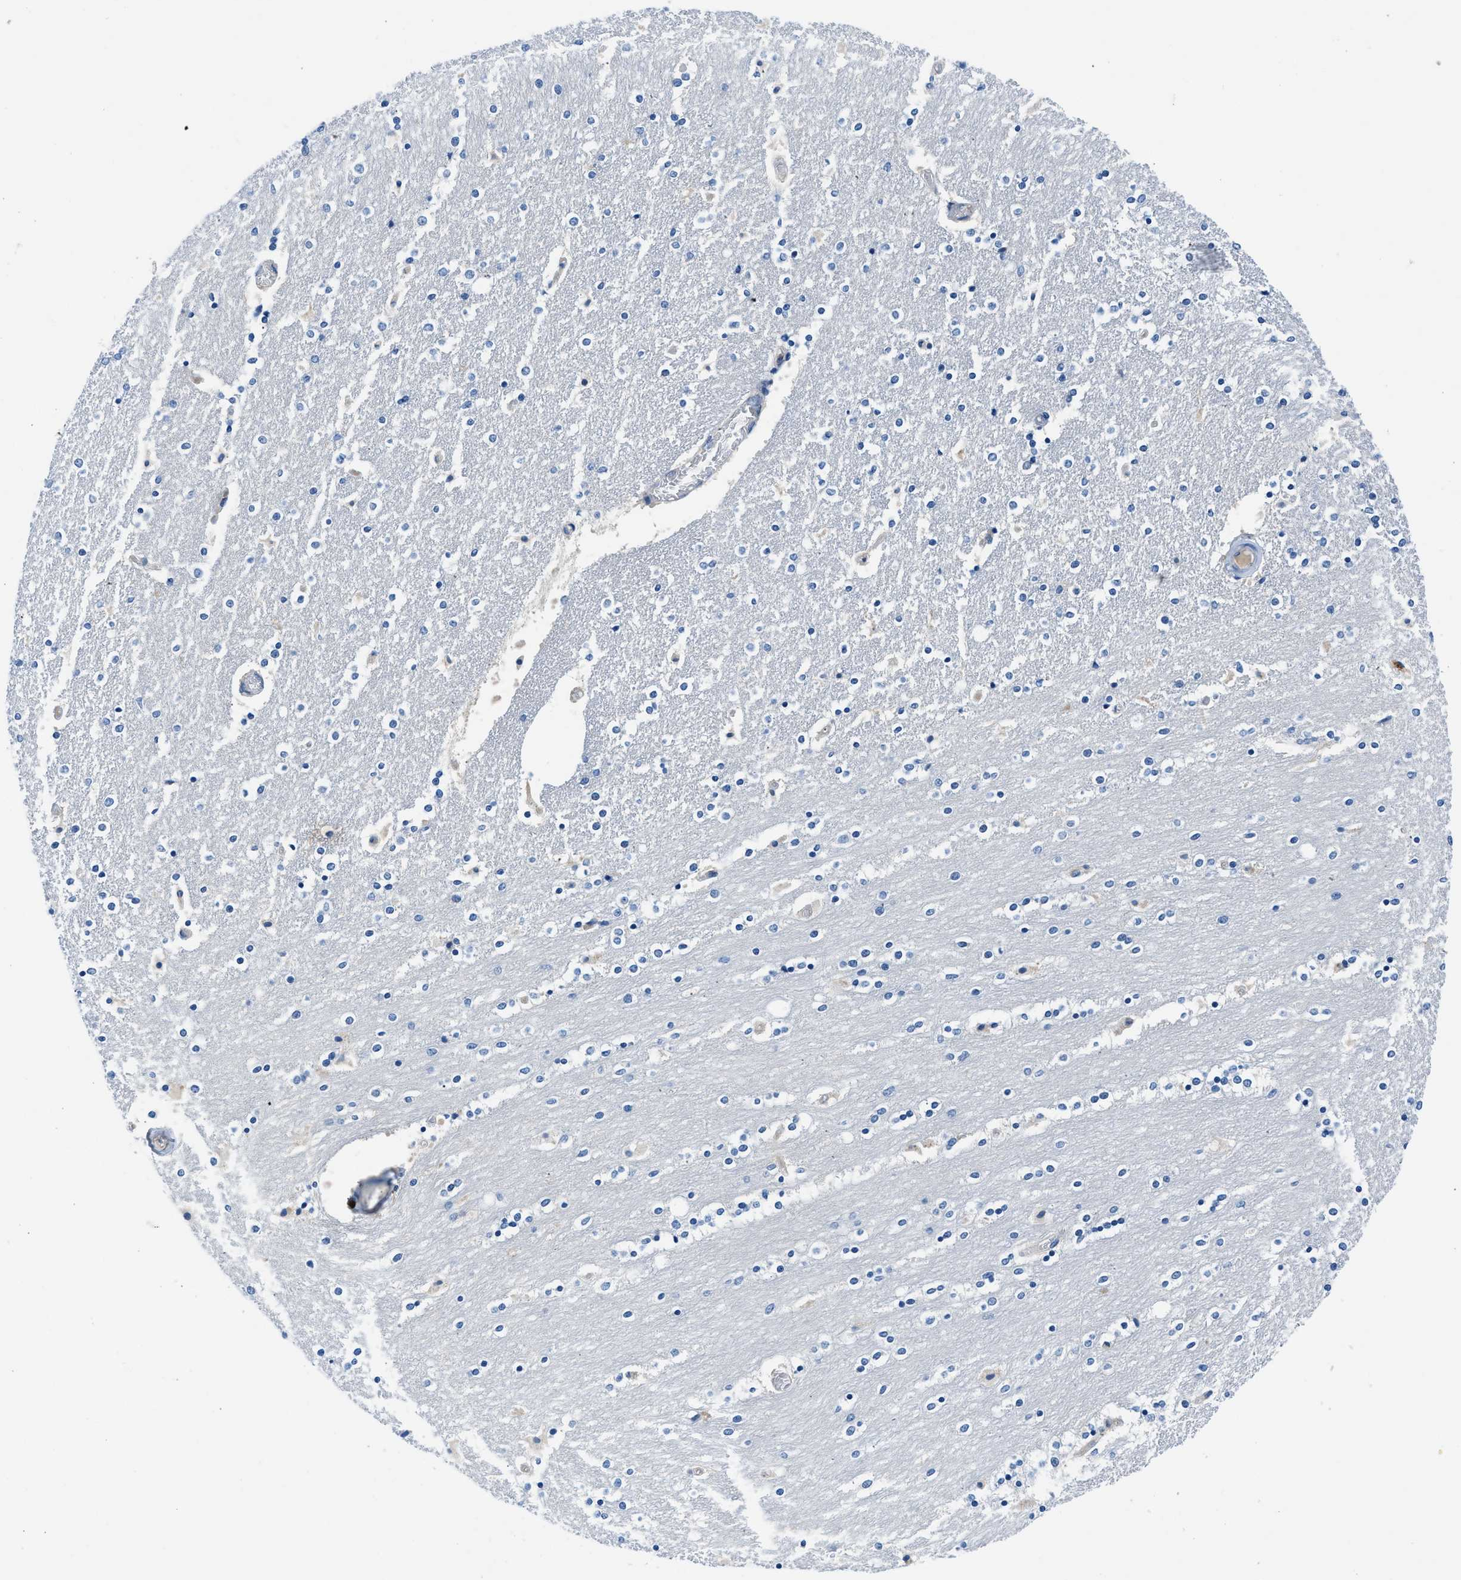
{"staining": {"intensity": "negative", "quantity": "none", "location": "none"}, "tissue": "caudate", "cell_type": "Glial cells", "image_type": "normal", "snomed": [{"axis": "morphology", "description": "Normal tissue, NOS"}, {"axis": "topography", "description": "Lateral ventricle wall"}], "caption": "Glial cells are negative for protein expression in normal human caudate. Brightfield microscopy of immunohistochemistry stained with DAB (3,3'-diaminobenzidine) (brown) and hematoxylin (blue), captured at high magnification.", "gene": "FADS6", "patient": {"sex": "female", "age": 54}}